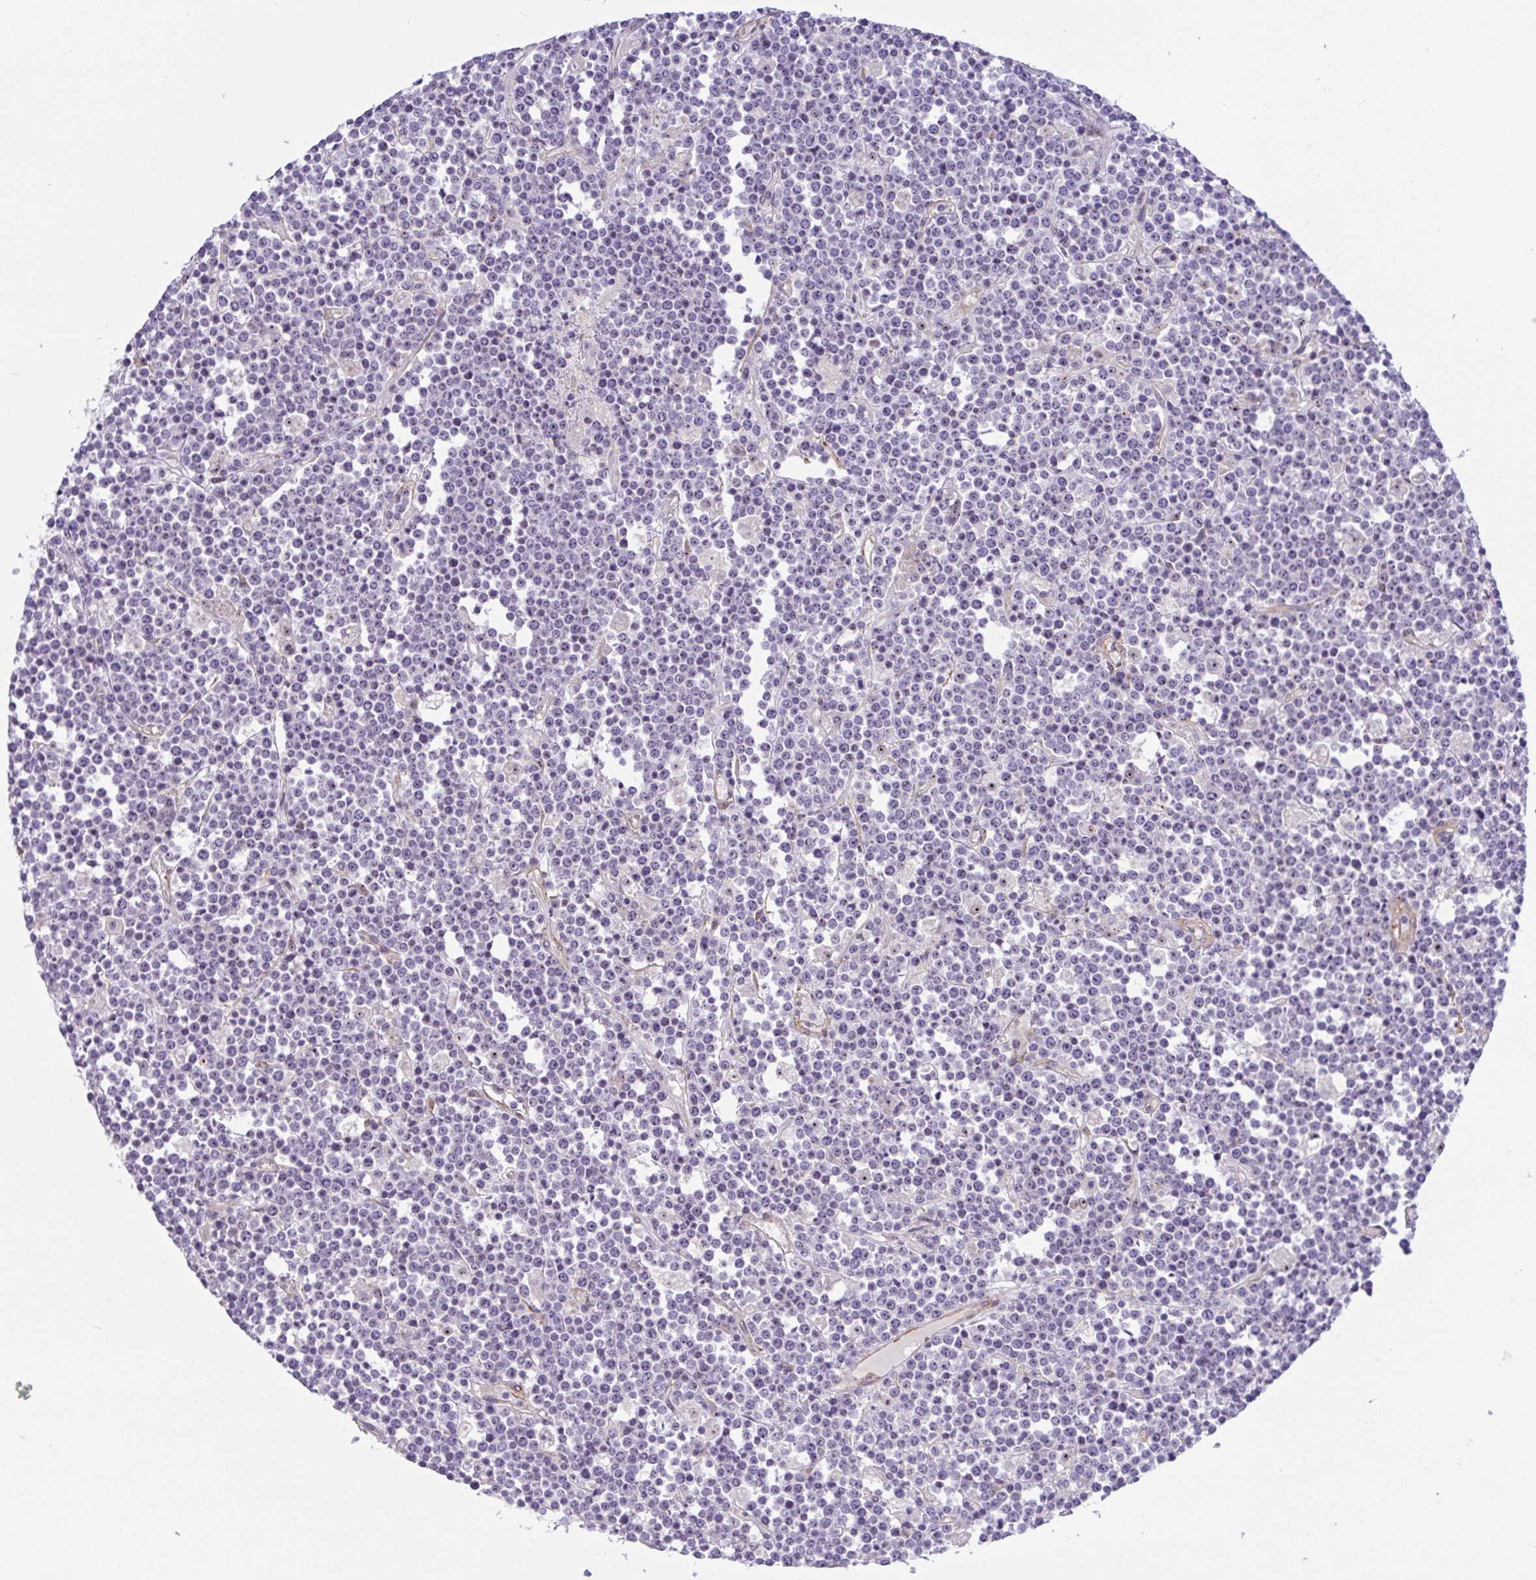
{"staining": {"intensity": "weak", "quantity": "<25%", "location": "nuclear"}, "tissue": "lymphoma", "cell_type": "Tumor cells", "image_type": "cancer", "snomed": [{"axis": "morphology", "description": "Malignant lymphoma, non-Hodgkin's type, High grade"}, {"axis": "topography", "description": "Ovary"}], "caption": "The photomicrograph shows no staining of tumor cells in malignant lymphoma, non-Hodgkin's type (high-grade).", "gene": "MXRA8", "patient": {"sex": "female", "age": 56}}